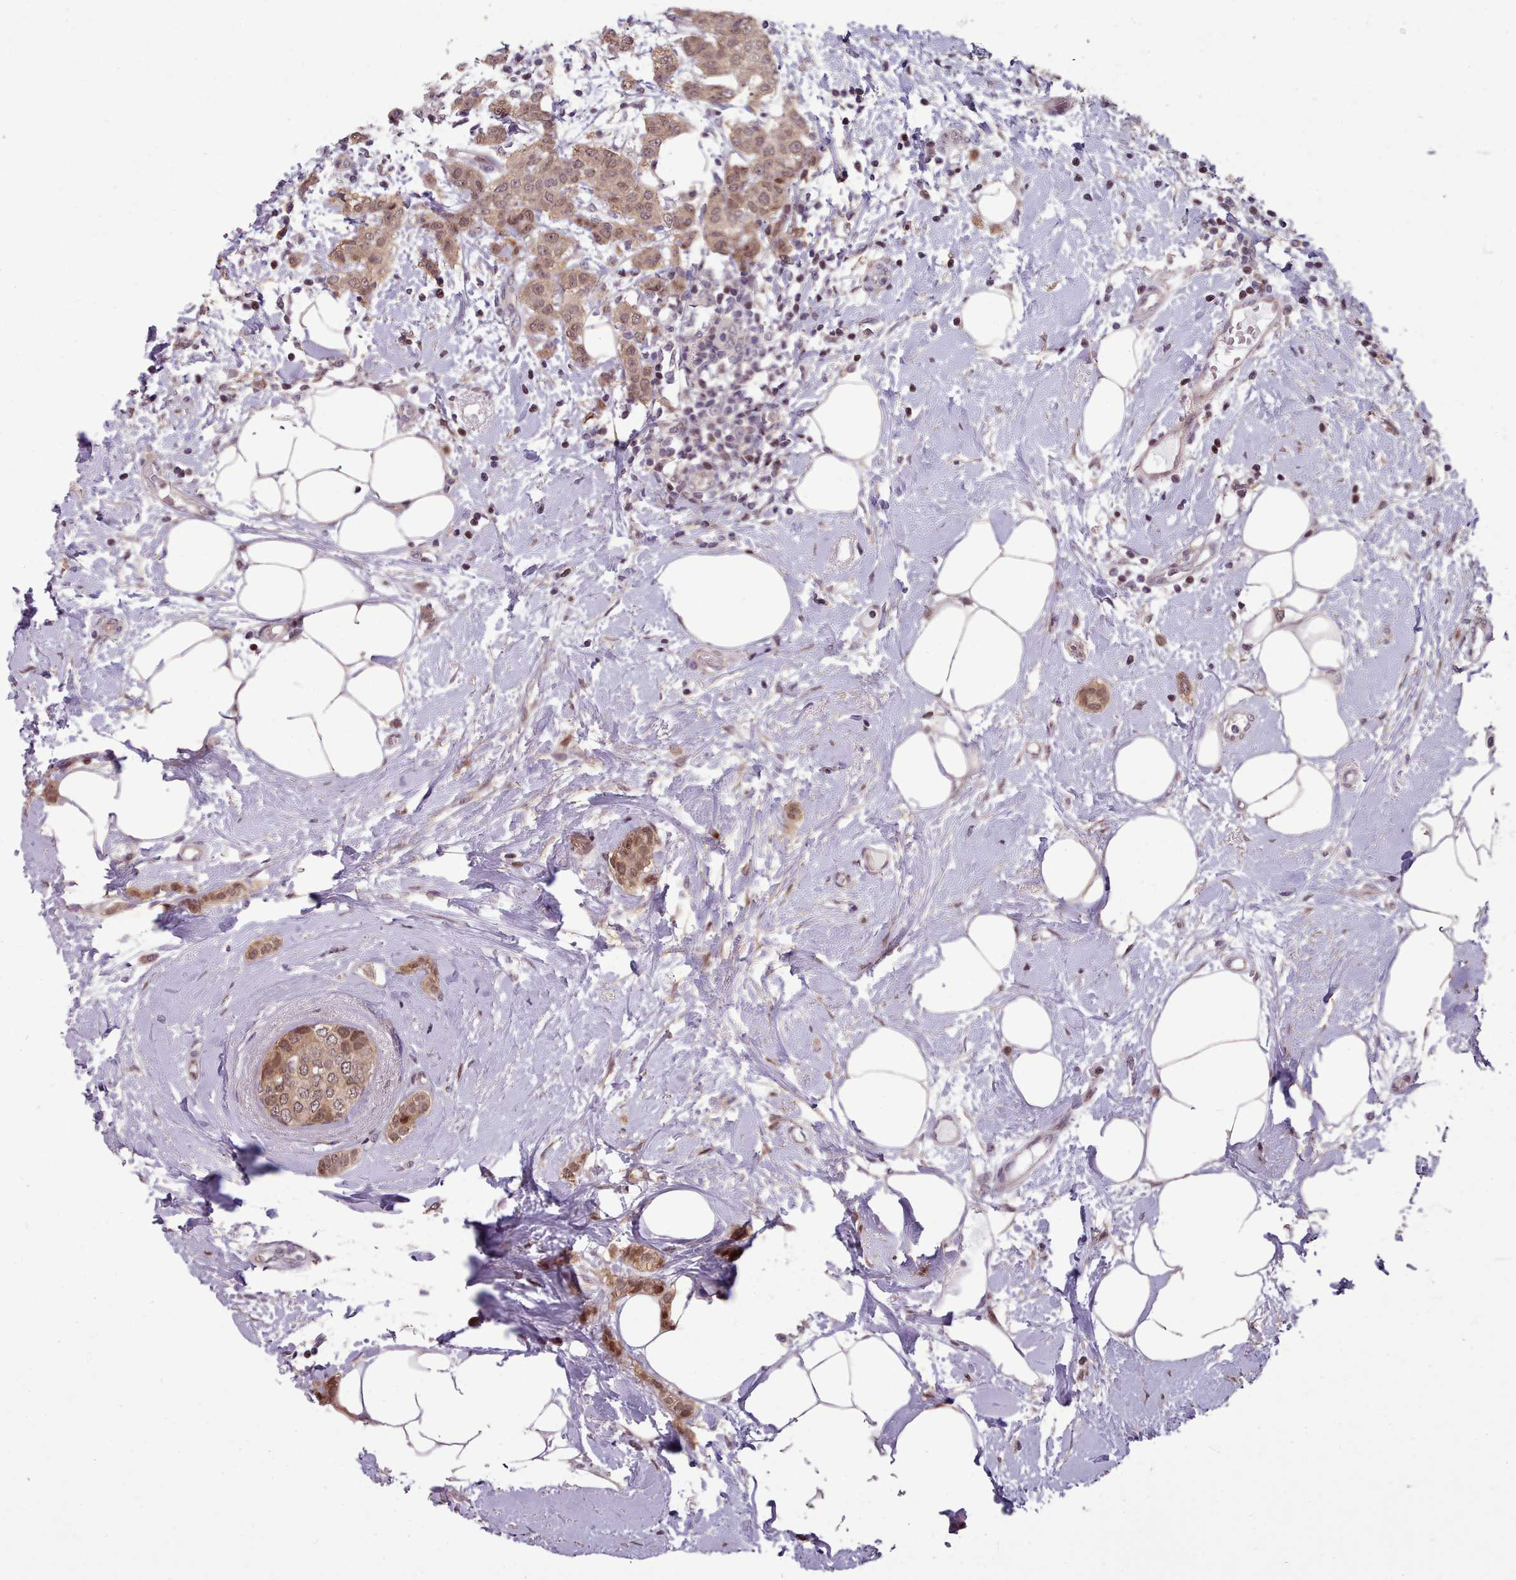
{"staining": {"intensity": "weak", "quantity": ">75%", "location": "cytoplasmic/membranous,nuclear"}, "tissue": "breast cancer", "cell_type": "Tumor cells", "image_type": "cancer", "snomed": [{"axis": "morphology", "description": "Duct carcinoma"}, {"axis": "topography", "description": "Breast"}], "caption": "Weak cytoplasmic/membranous and nuclear protein positivity is present in approximately >75% of tumor cells in breast cancer (intraductal carcinoma).", "gene": "ENSA", "patient": {"sex": "female", "age": 72}}